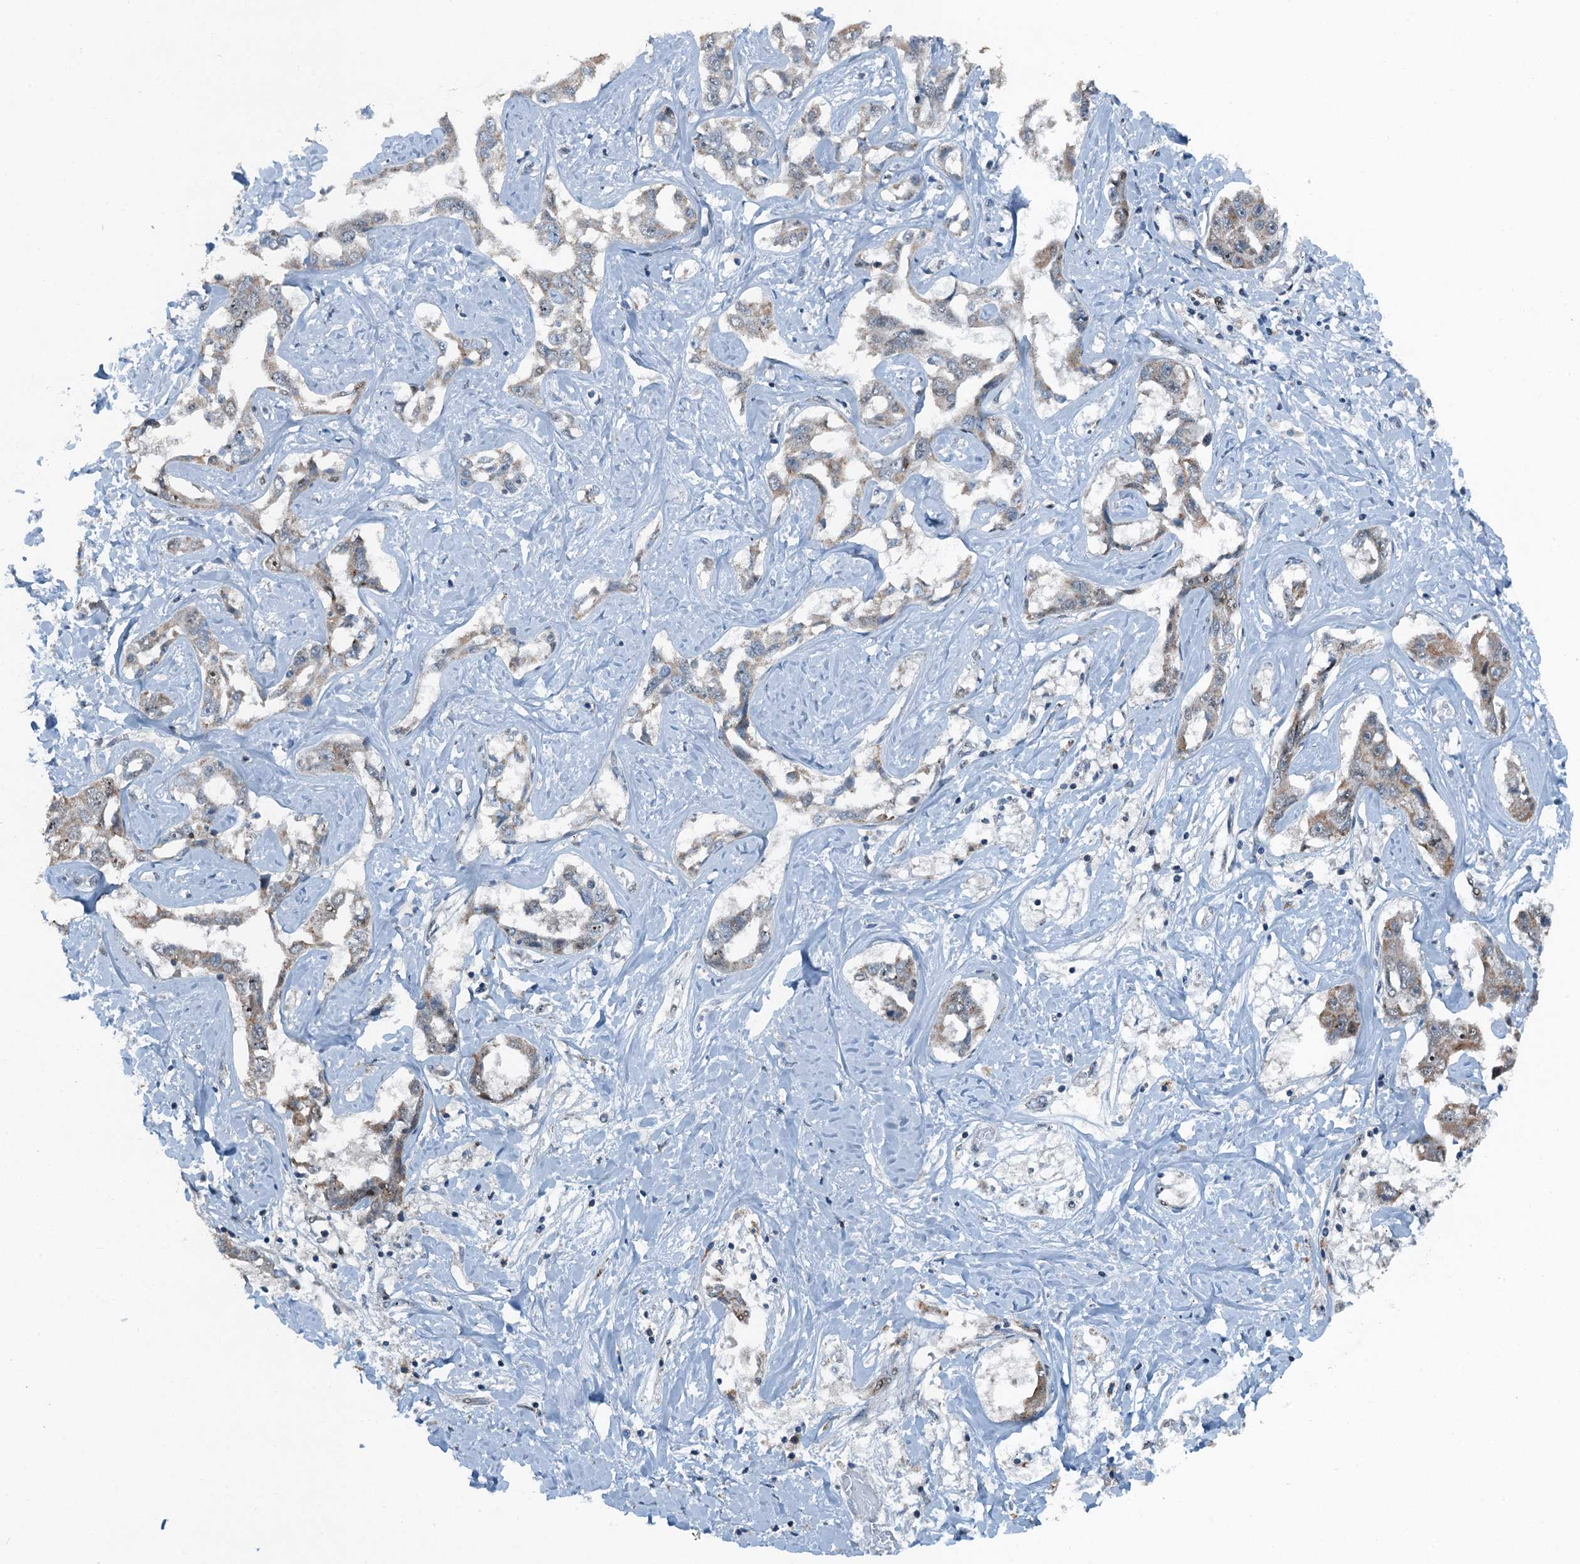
{"staining": {"intensity": "weak", "quantity": "25%-75%", "location": "cytoplasmic/membranous"}, "tissue": "liver cancer", "cell_type": "Tumor cells", "image_type": "cancer", "snomed": [{"axis": "morphology", "description": "Cholangiocarcinoma"}, {"axis": "topography", "description": "Liver"}], "caption": "A histopathology image of human liver cancer (cholangiocarcinoma) stained for a protein exhibits weak cytoplasmic/membranous brown staining in tumor cells. The protein of interest is shown in brown color, while the nuclei are stained blue.", "gene": "BMERB1", "patient": {"sex": "male", "age": 59}}